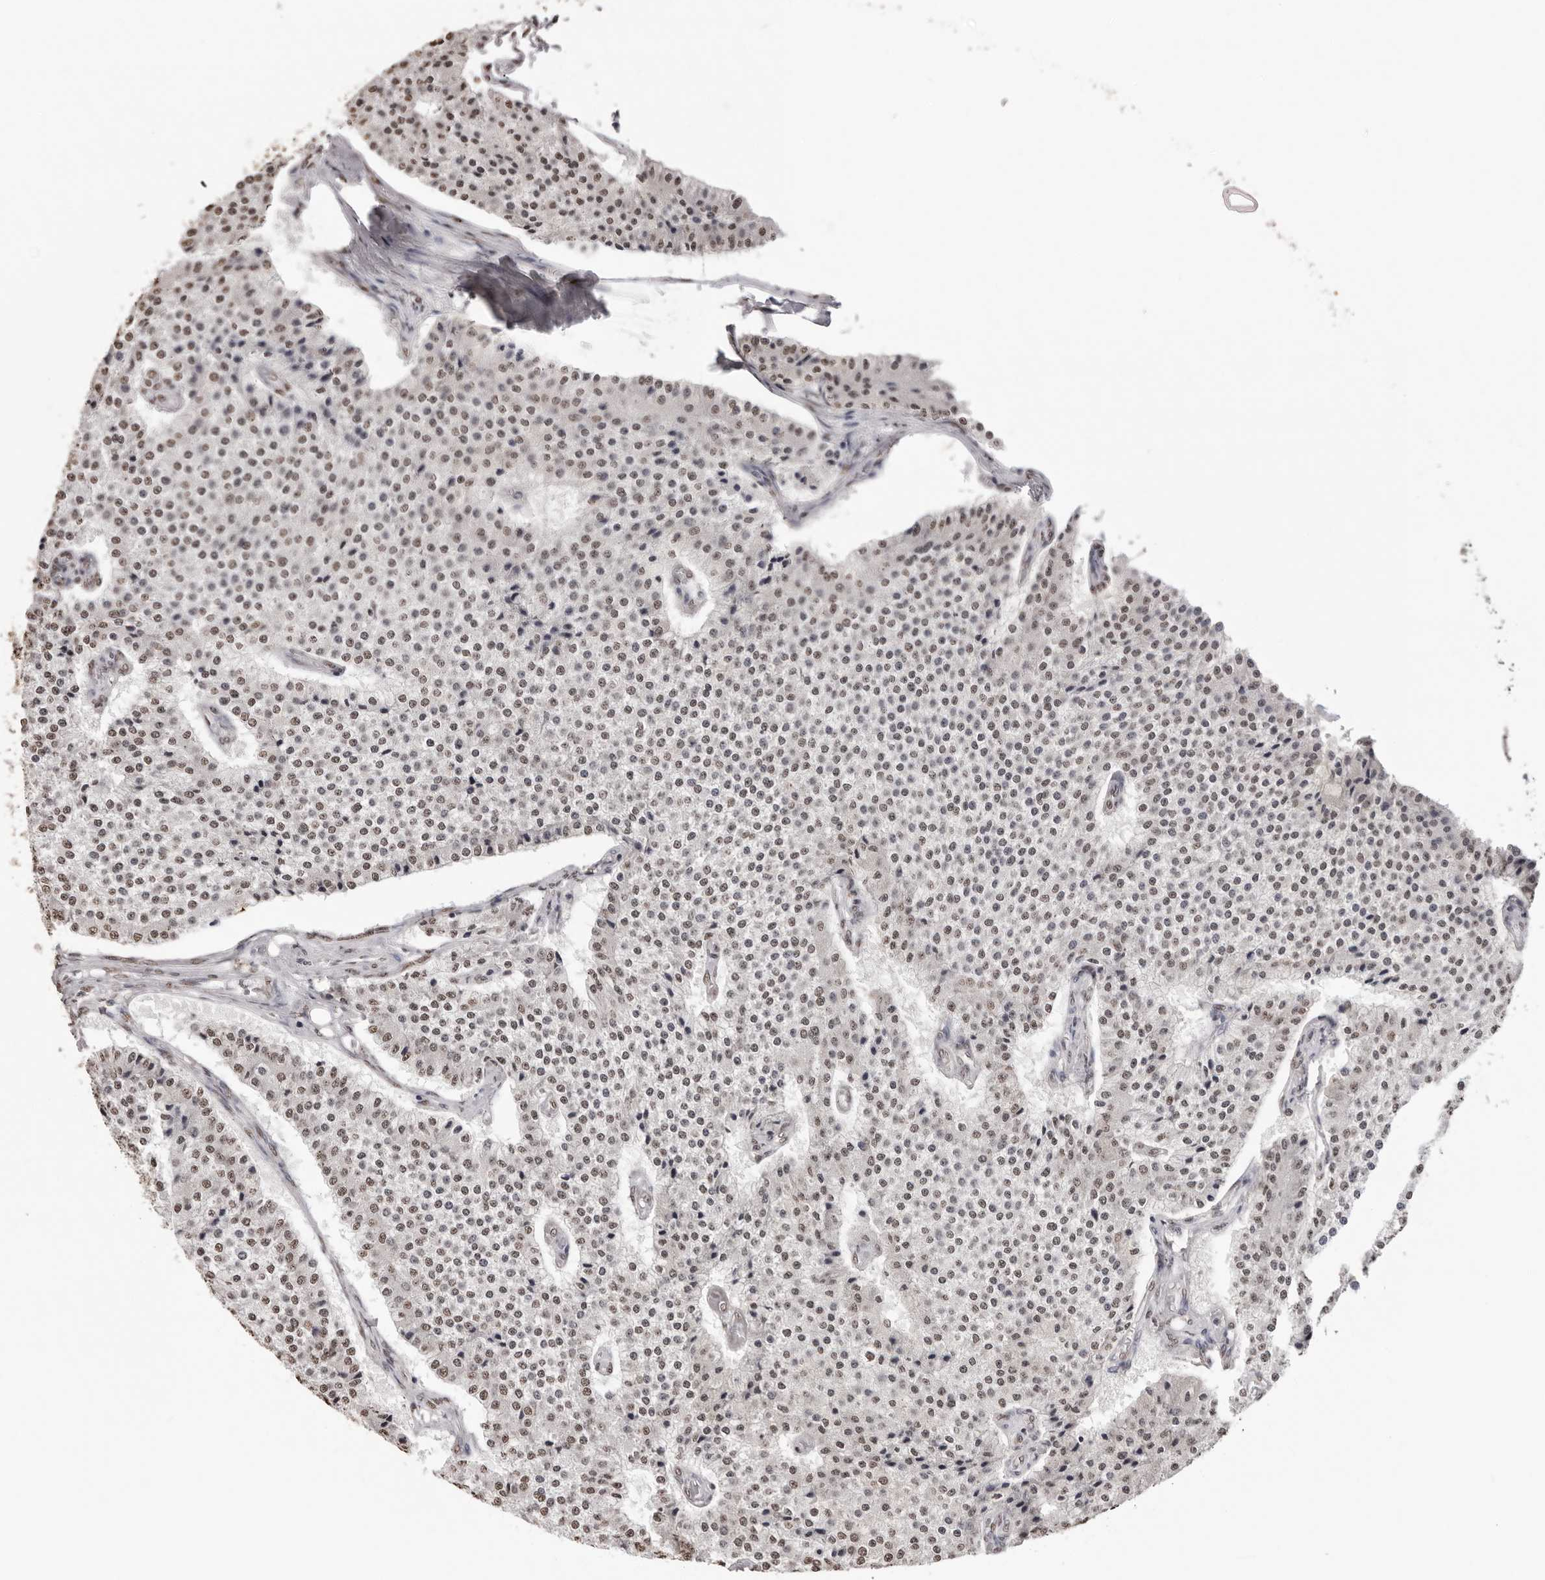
{"staining": {"intensity": "weak", "quantity": ">75%", "location": "nuclear"}, "tissue": "carcinoid", "cell_type": "Tumor cells", "image_type": "cancer", "snomed": [{"axis": "morphology", "description": "Carcinoid, malignant, NOS"}, {"axis": "topography", "description": "Colon"}], "caption": "This is an image of IHC staining of carcinoid, which shows weak expression in the nuclear of tumor cells.", "gene": "OLIG3", "patient": {"sex": "female", "age": 52}}